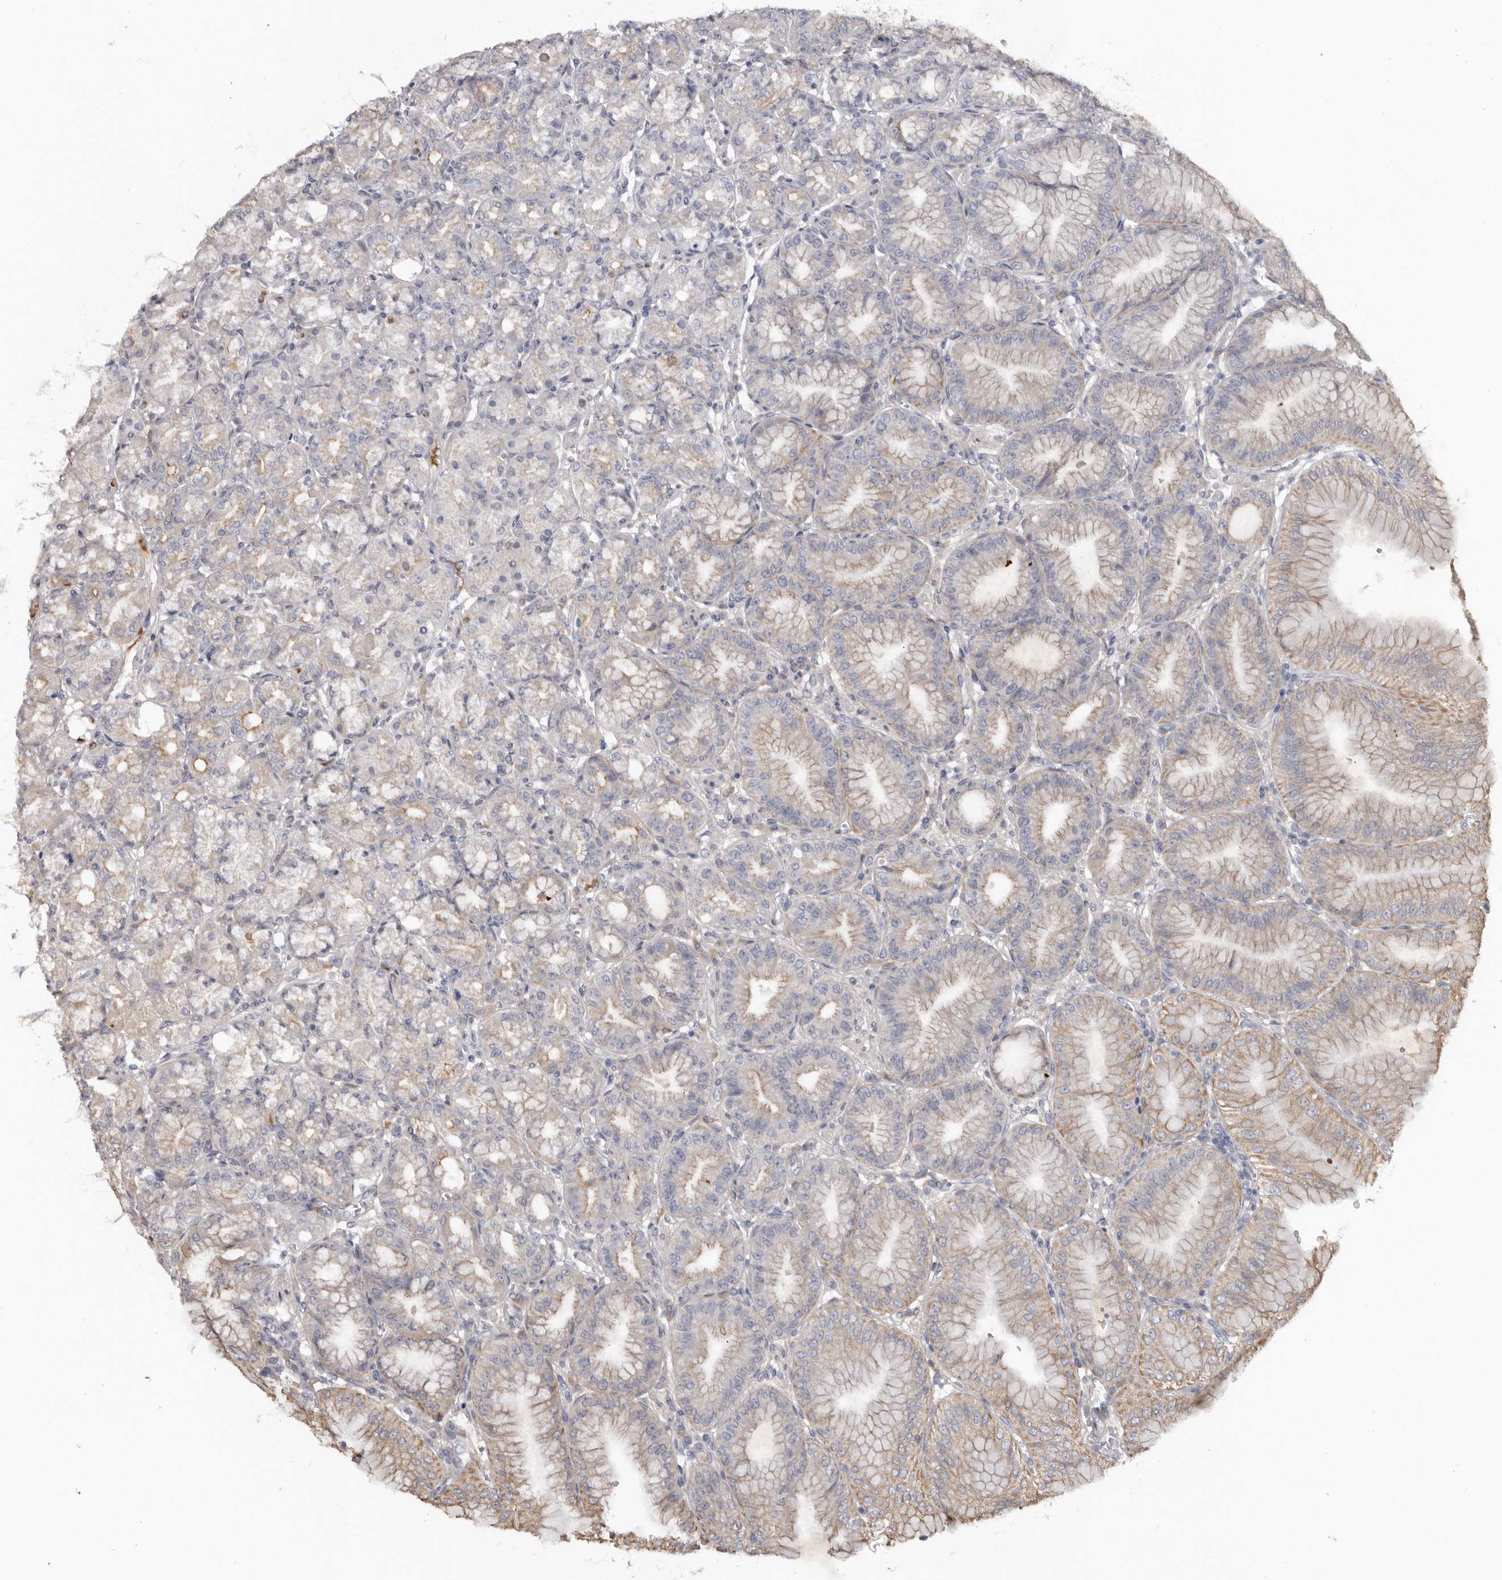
{"staining": {"intensity": "weak", "quantity": "25%-75%", "location": "cytoplasmic/membranous"}, "tissue": "stomach", "cell_type": "Glandular cells", "image_type": "normal", "snomed": [{"axis": "morphology", "description": "Normal tissue, NOS"}, {"axis": "topography", "description": "Stomach, lower"}], "caption": "An immunohistochemistry histopathology image of normal tissue is shown. Protein staining in brown highlights weak cytoplasmic/membranous positivity in stomach within glandular cells. (brown staining indicates protein expression, while blue staining denotes nuclei).", "gene": "NMUR1", "patient": {"sex": "male", "age": 71}}